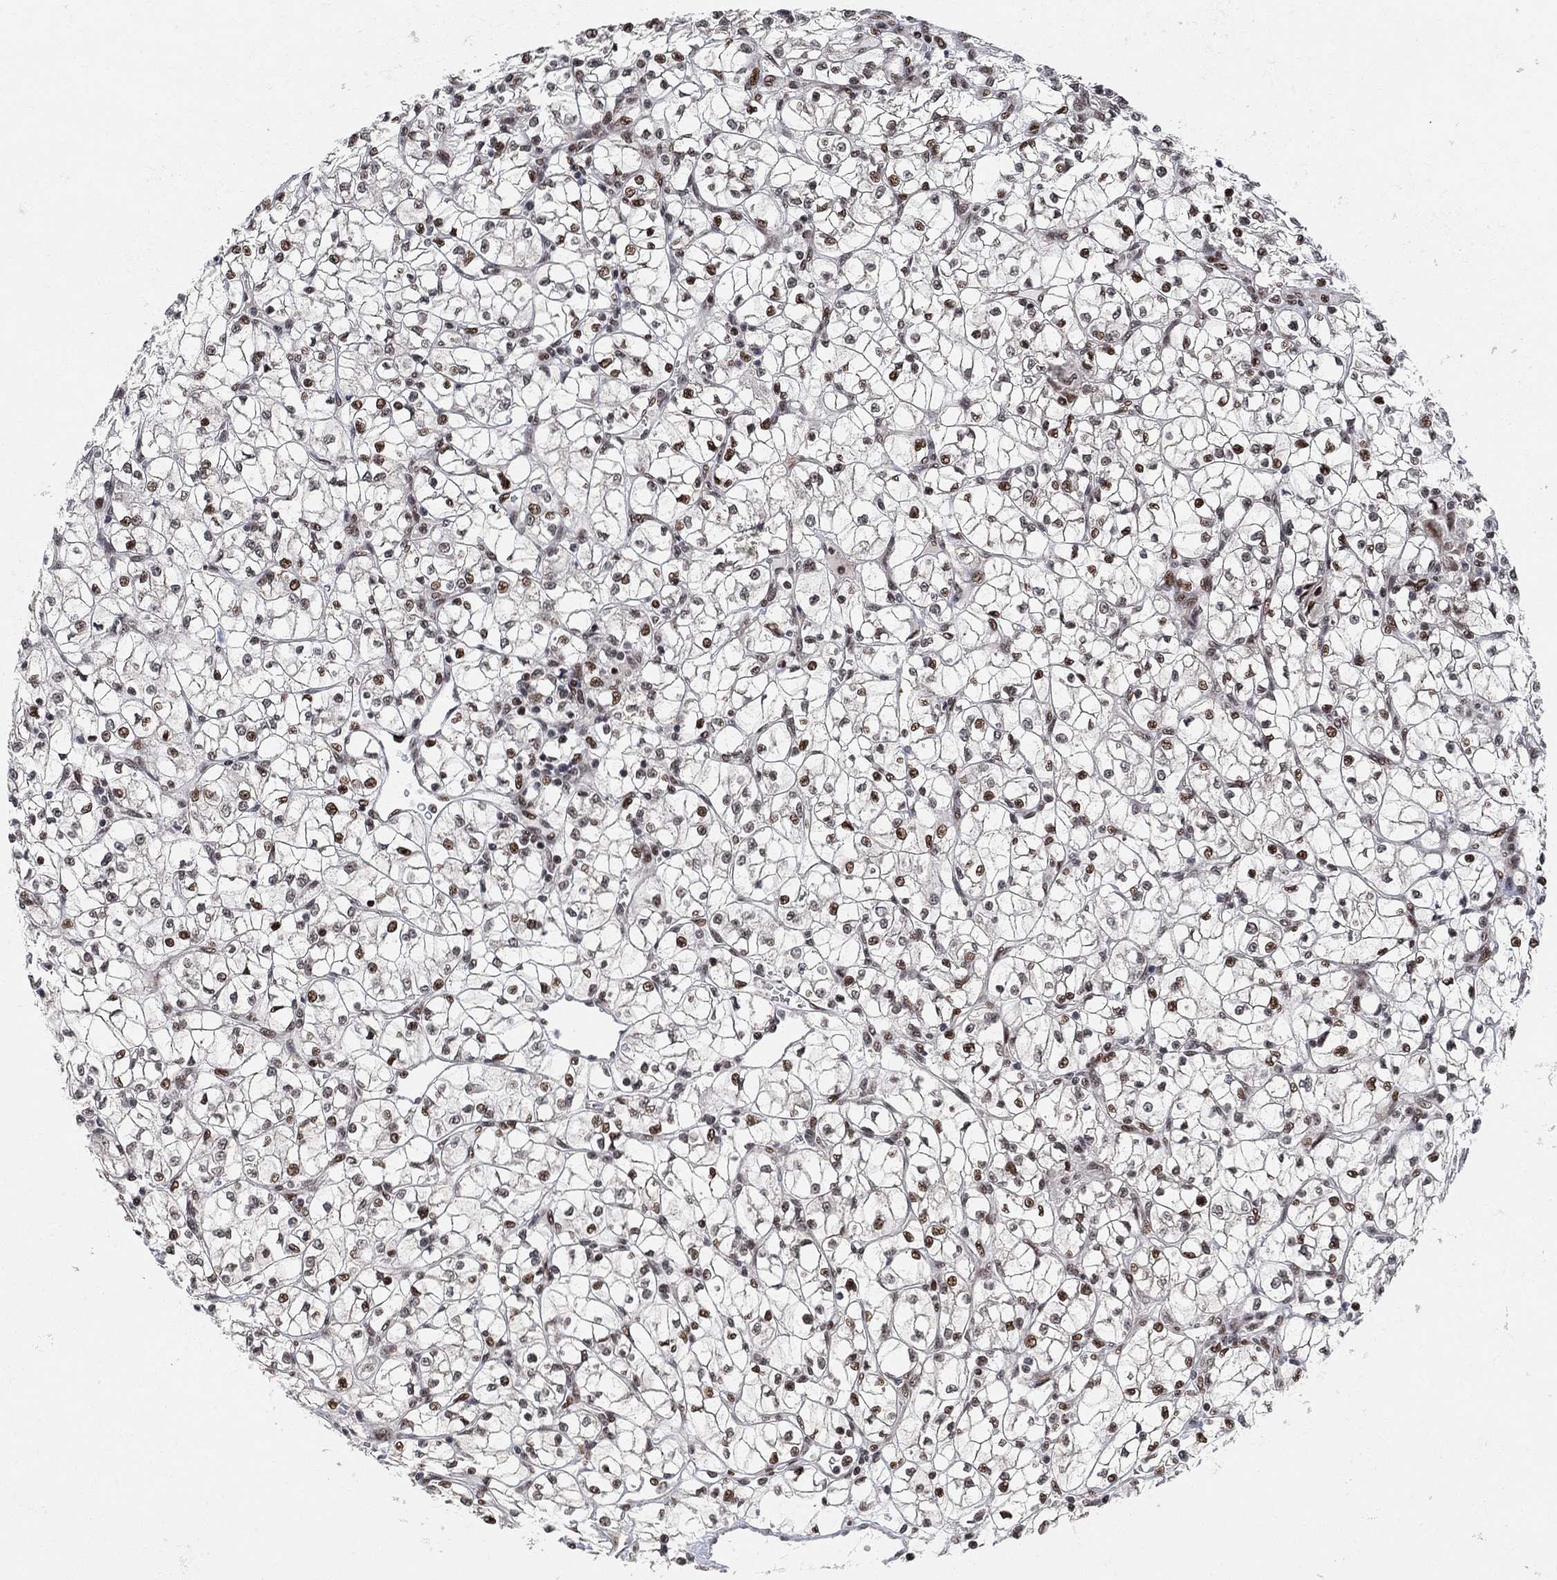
{"staining": {"intensity": "strong", "quantity": "25%-75%", "location": "nuclear"}, "tissue": "renal cancer", "cell_type": "Tumor cells", "image_type": "cancer", "snomed": [{"axis": "morphology", "description": "Adenocarcinoma, NOS"}, {"axis": "topography", "description": "Kidney"}], "caption": "Human renal cancer (adenocarcinoma) stained for a protein (brown) displays strong nuclear positive expression in approximately 25%-75% of tumor cells.", "gene": "E4F1", "patient": {"sex": "female", "age": 64}}